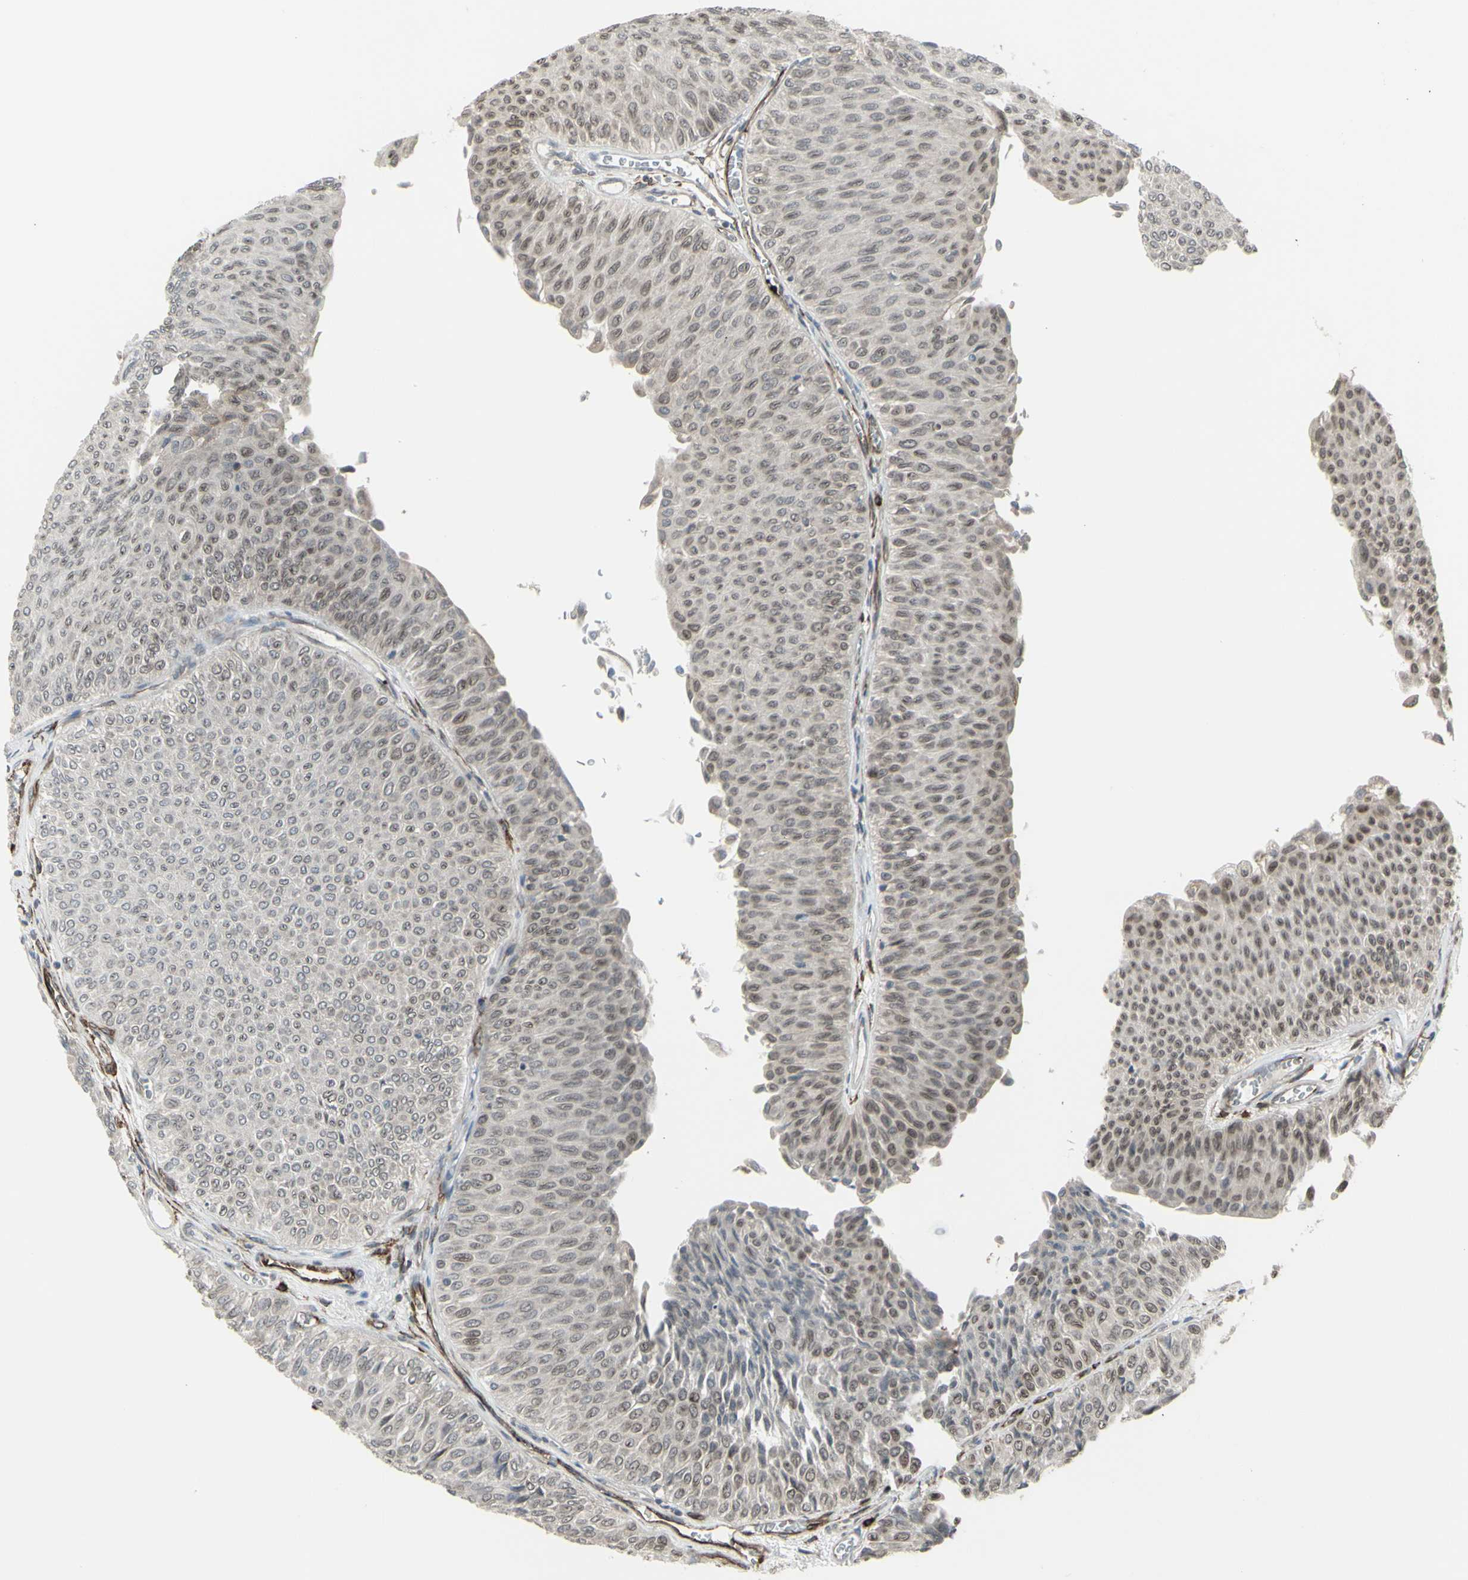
{"staining": {"intensity": "weak", "quantity": ">75%", "location": "cytoplasmic/membranous,nuclear"}, "tissue": "urothelial cancer", "cell_type": "Tumor cells", "image_type": "cancer", "snomed": [{"axis": "morphology", "description": "Urothelial carcinoma, Low grade"}, {"axis": "topography", "description": "Urinary bladder"}], "caption": "The immunohistochemical stain labels weak cytoplasmic/membranous and nuclear positivity in tumor cells of urothelial cancer tissue. The staining is performed using DAB (3,3'-diaminobenzidine) brown chromogen to label protein expression. The nuclei are counter-stained blue using hematoxylin.", "gene": "DTX3L", "patient": {"sex": "male", "age": 78}}